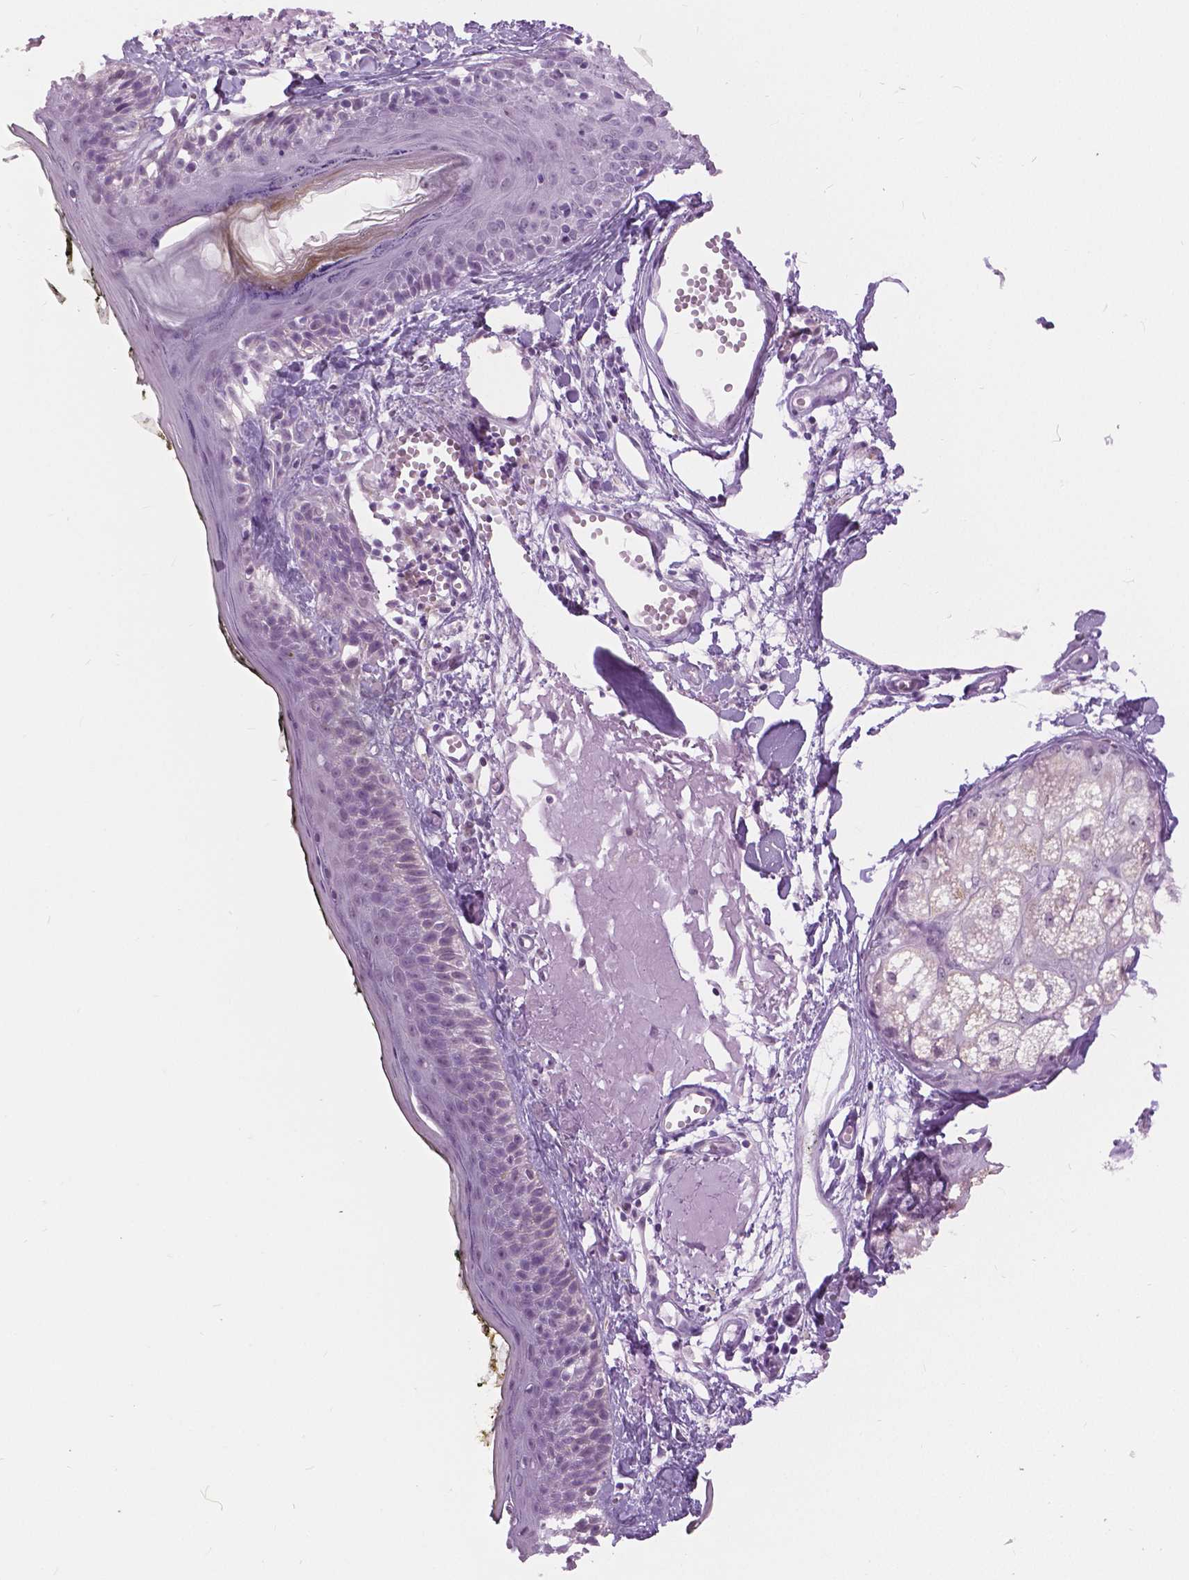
{"staining": {"intensity": "negative", "quantity": "none", "location": "none"}, "tissue": "skin", "cell_type": "Fibroblasts", "image_type": "normal", "snomed": [{"axis": "morphology", "description": "Normal tissue, NOS"}, {"axis": "topography", "description": "Skin"}], "caption": "Immunohistochemistry photomicrograph of unremarkable skin: human skin stained with DAB (3,3'-diaminobenzidine) exhibits no significant protein positivity in fibroblasts. (DAB (3,3'-diaminobenzidine) immunohistochemistry visualized using brightfield microscopy, high magnification).", "gene": "MYOM1", "patient": {"sex": "male", "age": 76}}